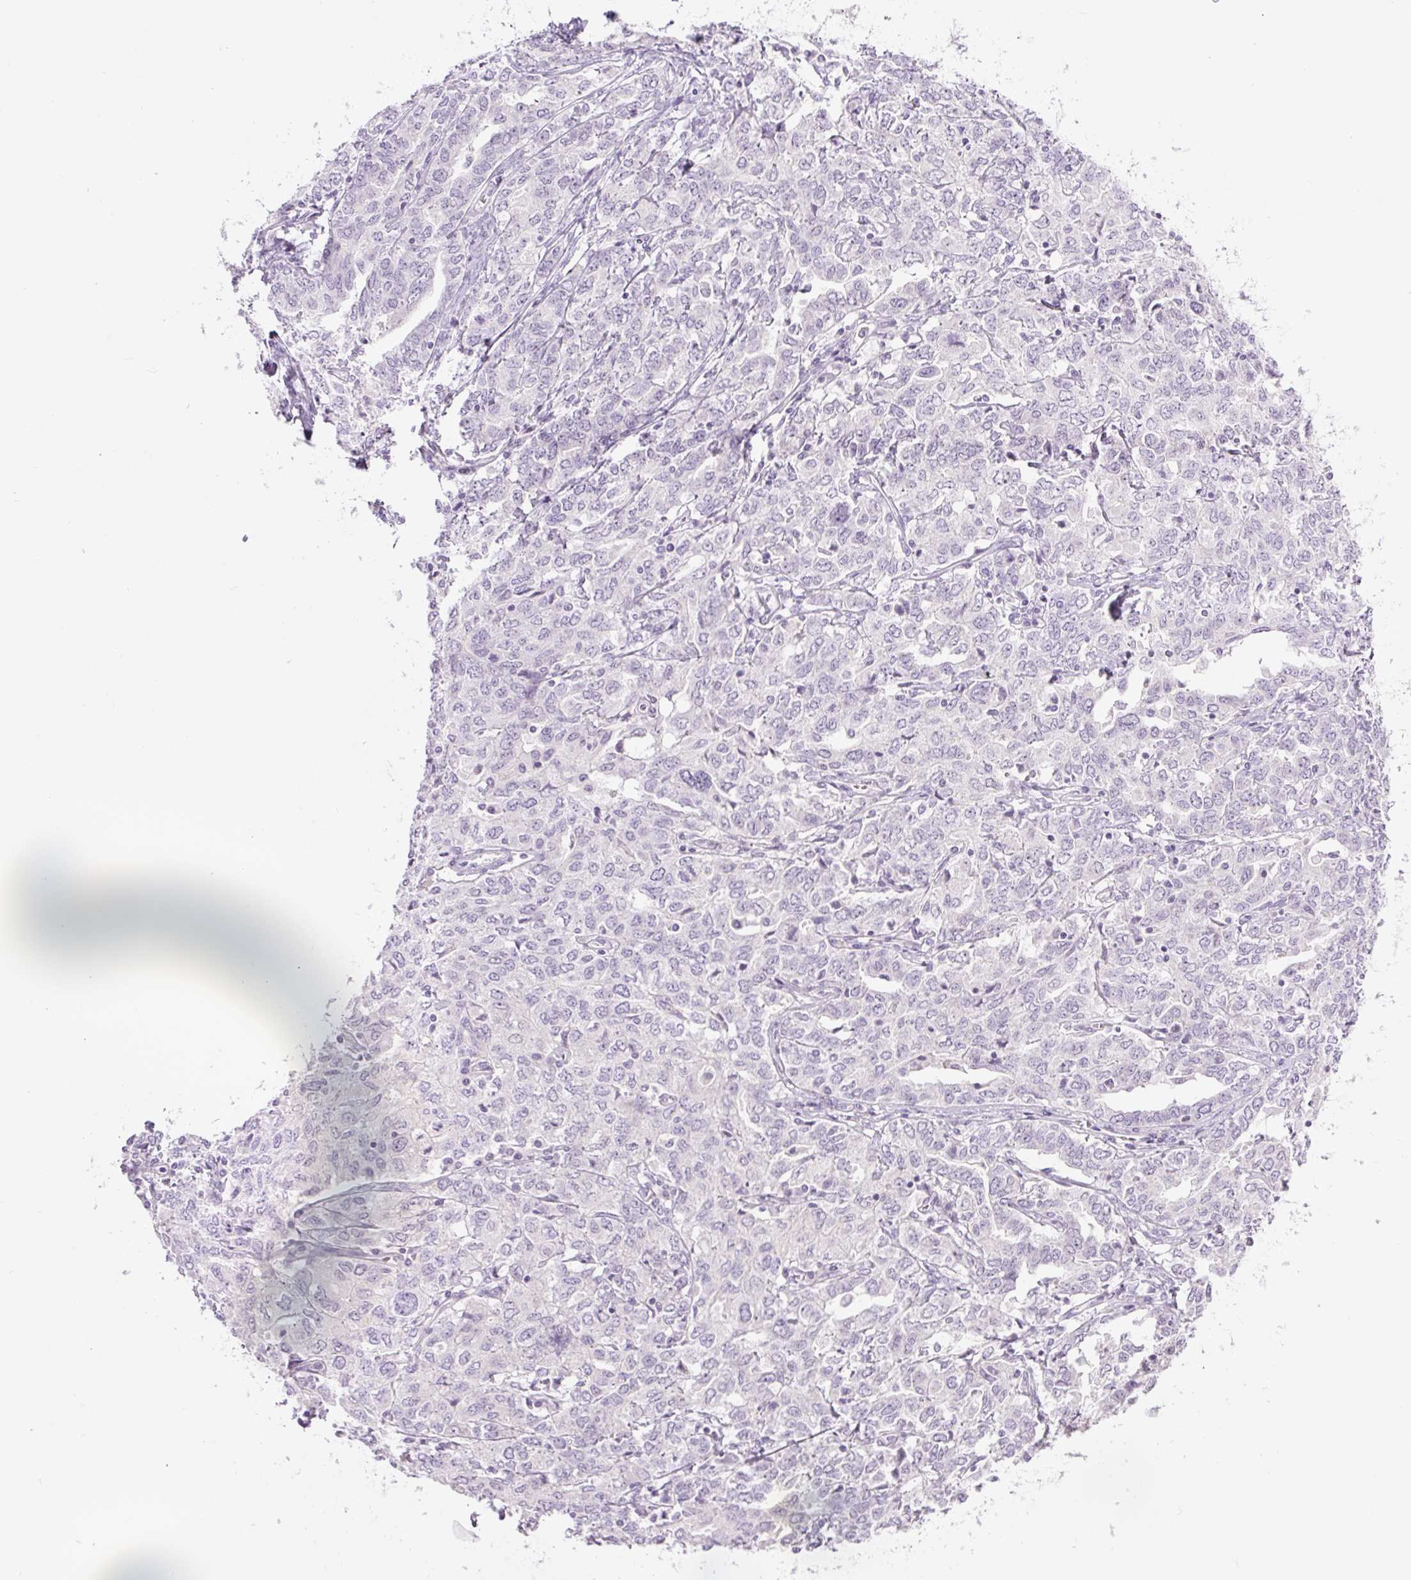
{"staining": {"intensity": "negative", "quantity": "none", "location": "none"}, "tissue": "ovarian cancer", "cell_type": "Tumor cells", "image_type": "cancer", "snomed": [{"axis": "morphology", "description": "Carcinoma, endometroid"}, {"axis": "topography", "description": "Ovary"}], "caption": "Immunohistochemistry (IHC) image of neoplastic tissue: ovarian cancer (endometroid carcinoma) stained with DAB (3,3'-diaminobenzidine) exhibits no significant protein positivity in tumor cells.", "gene": "SIX1", "patient": {"sex": "female", "age": 62}}